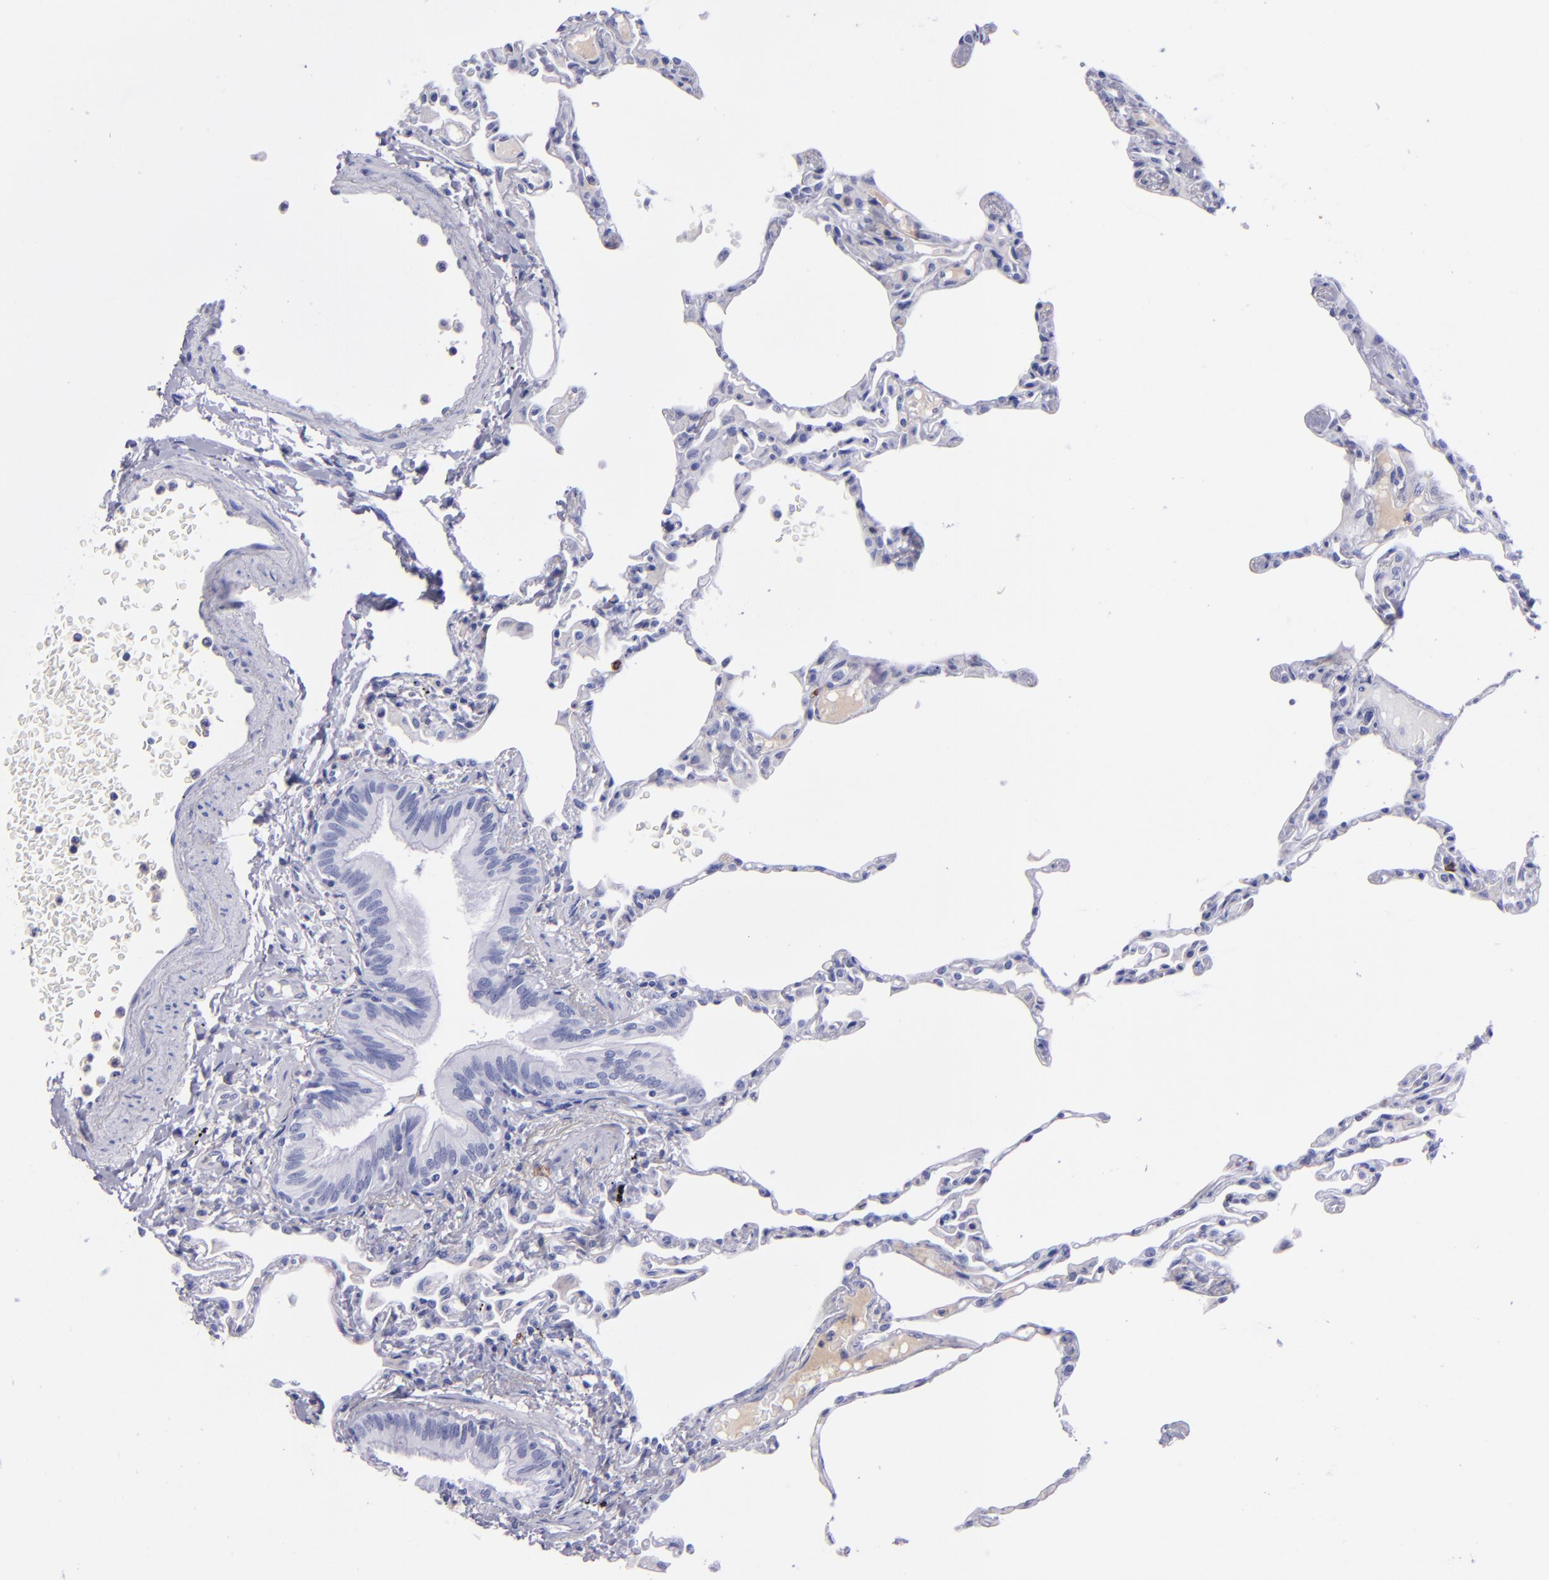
{"staining": {"intensity": "negative", "quantity": "none", "location": "none"}, "tissue": "lung", "cell_type": "Alveolar cells", "image_type": "normal", "snomed": [{"axis": "morphology", "description": "Normal tissue, NOS"}, {"axis": "topography", "description": "Lung"}], "caption": "Immunohistochemistry (IHC) of benign human lung exhibits no expression in alveolar cells.", "gene": "CD37", "patient": {"sex": "female", "age": 49}}